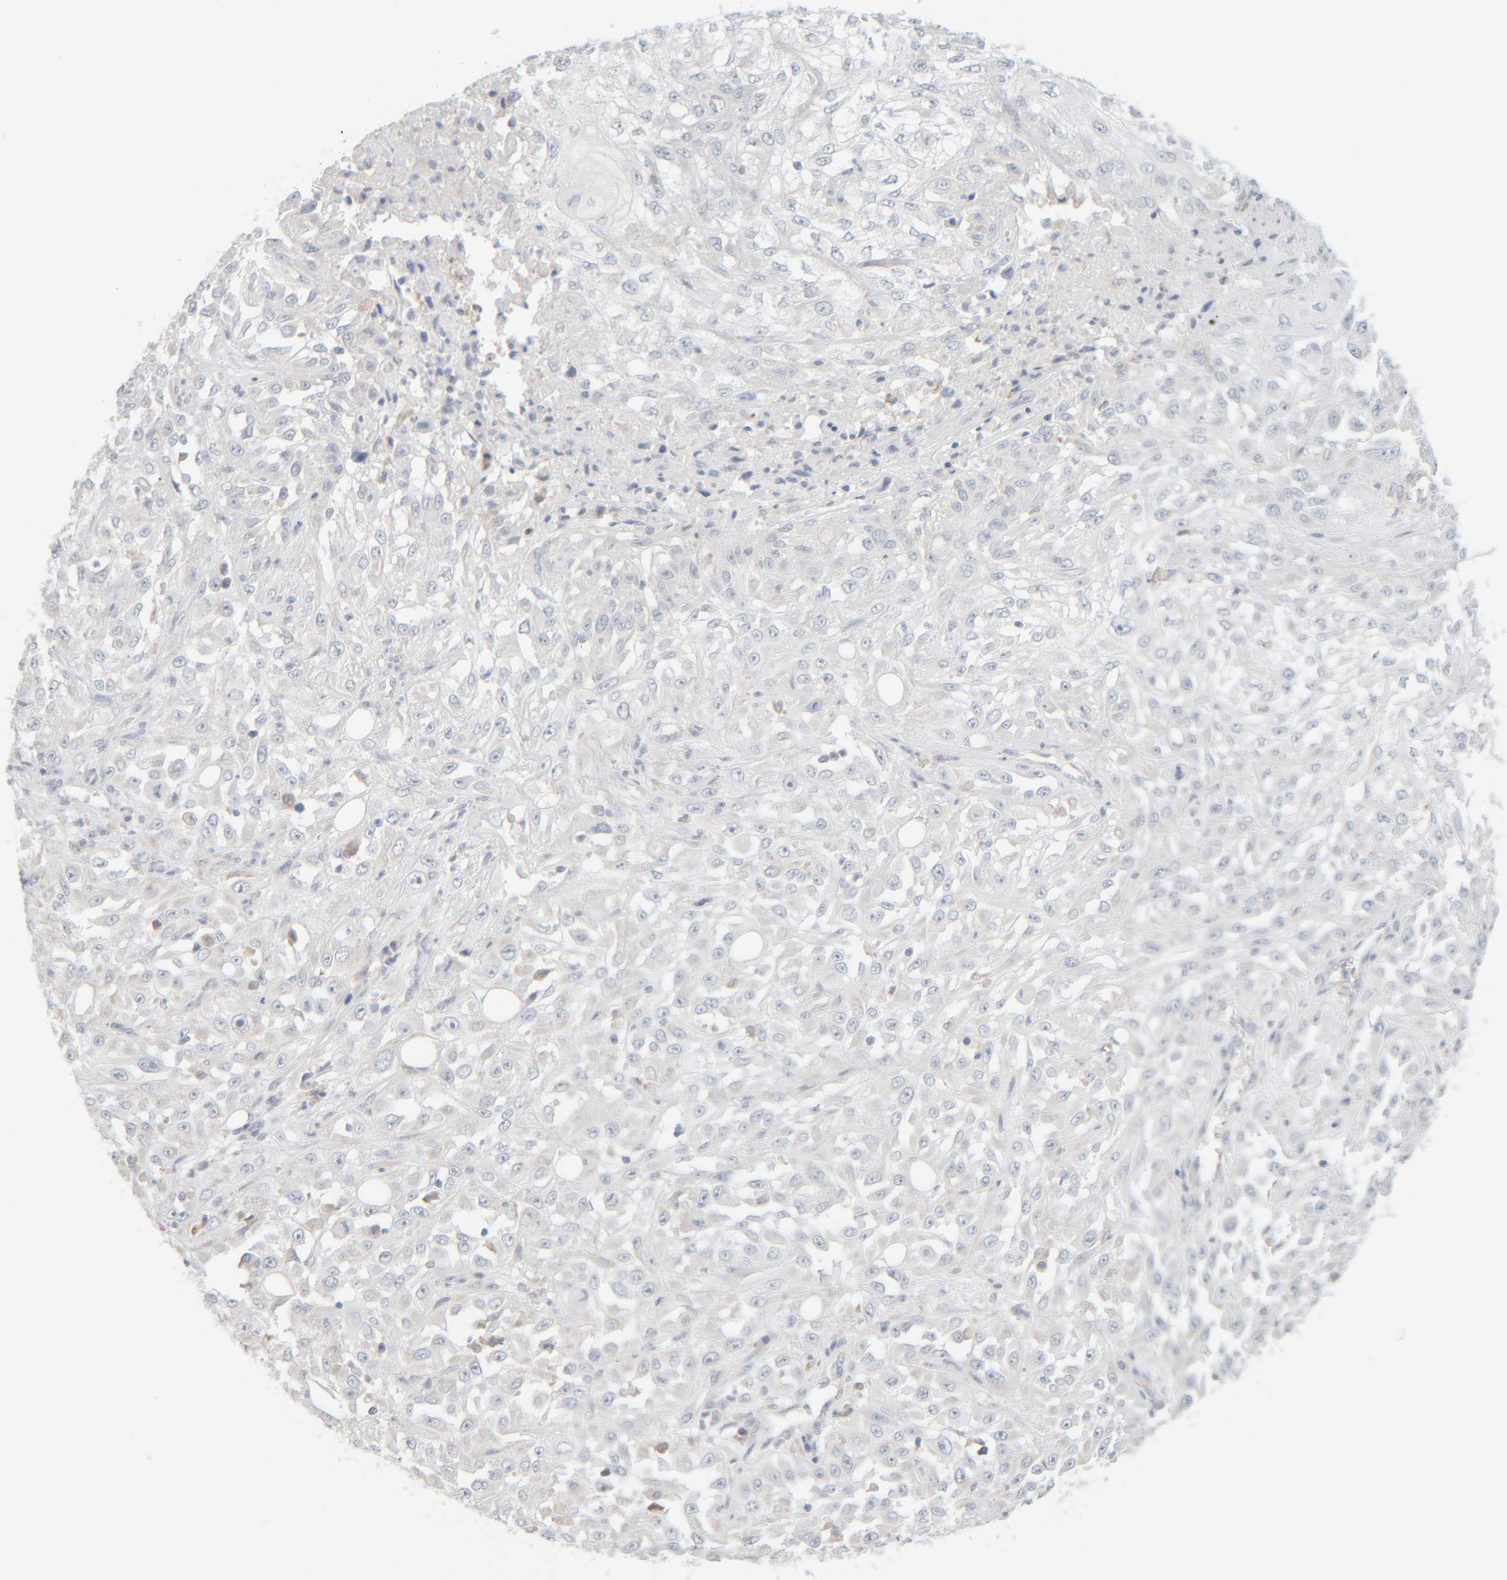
{"staining": {"intensity": "negative", "quantity": "none", "location": "none"}, "tissue": "skin cancer", "cell_type": "Tumor cells", "image_type": "cancer", "snomed": [{"axis": "morphology", "description": "Squamous cell carcinoma, NOS"}, {"axis": "morphology", "description": "Squamous cell carcinoma, metastatic, NOS"}, {"axis": "topography", "description": "Skin"}, {"axis": "topography", "description": "Lymph node"}], "caption": "Protein analysis of metastatic squamous cell carcinoma (skin) demonstrates no significant expression in tumor cells.", "gene": "RIDA", "patient": {"sex": "male", "age": 75}}